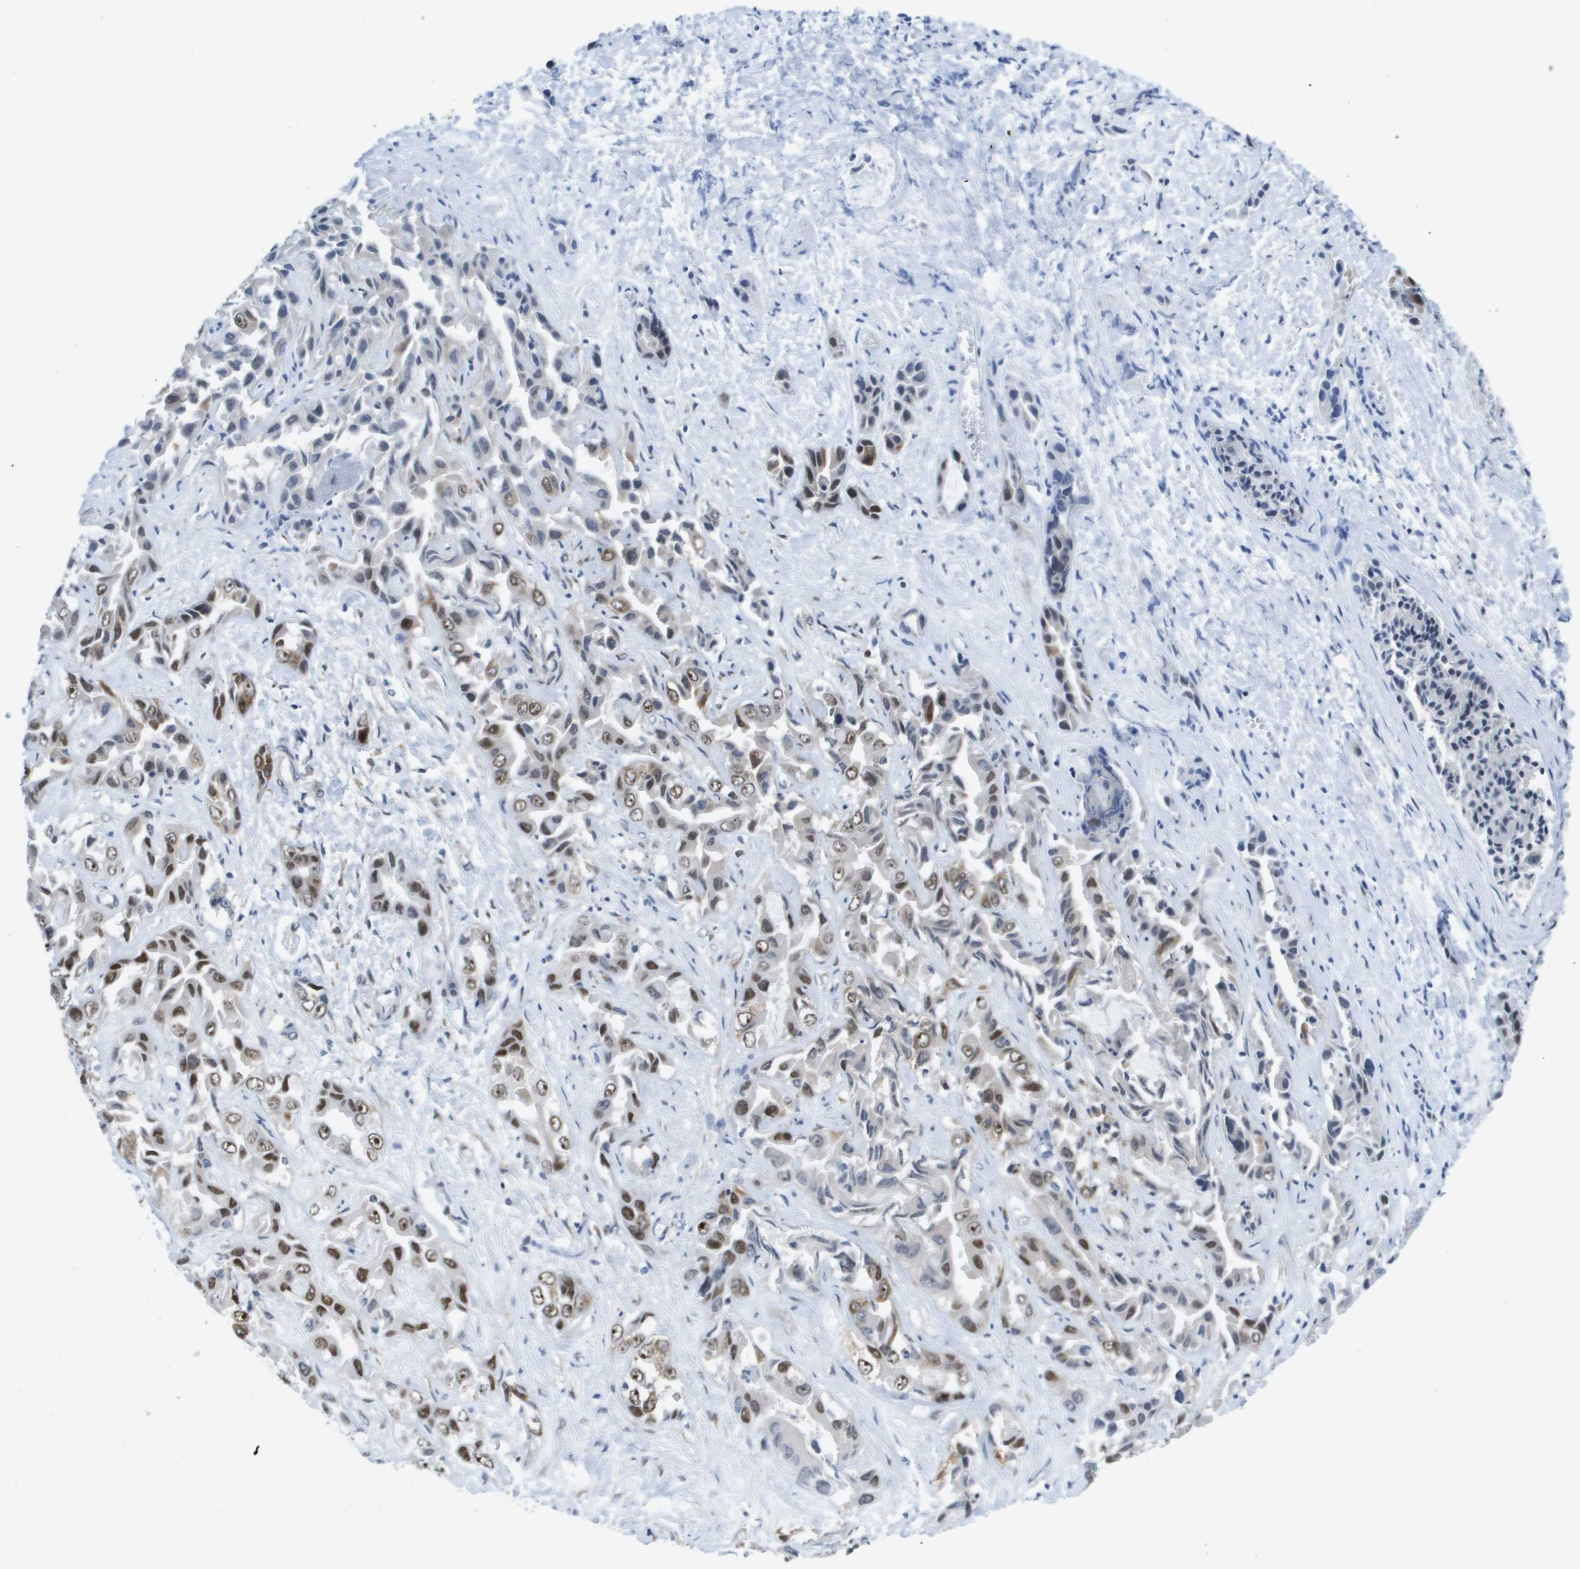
{"staining": {"intensity": "moderate", "quantity": ">75%", "location": "nuclear"}, "tissue": "liver cancer", "cell_type": "Tumor cells", "image_type": "cancer", "snomed": [{"axis": "morphology", "description": "Cholangiocarcinoma"}, {"axis": "topography", "description": "Liver"}], "caption": "Liver cholangiocarcinoma tissue shows moderate nuclear staining in about >75% of tumor cells", "gene": "NSRP1", "patient": {"sex": "female", "age": 52}}